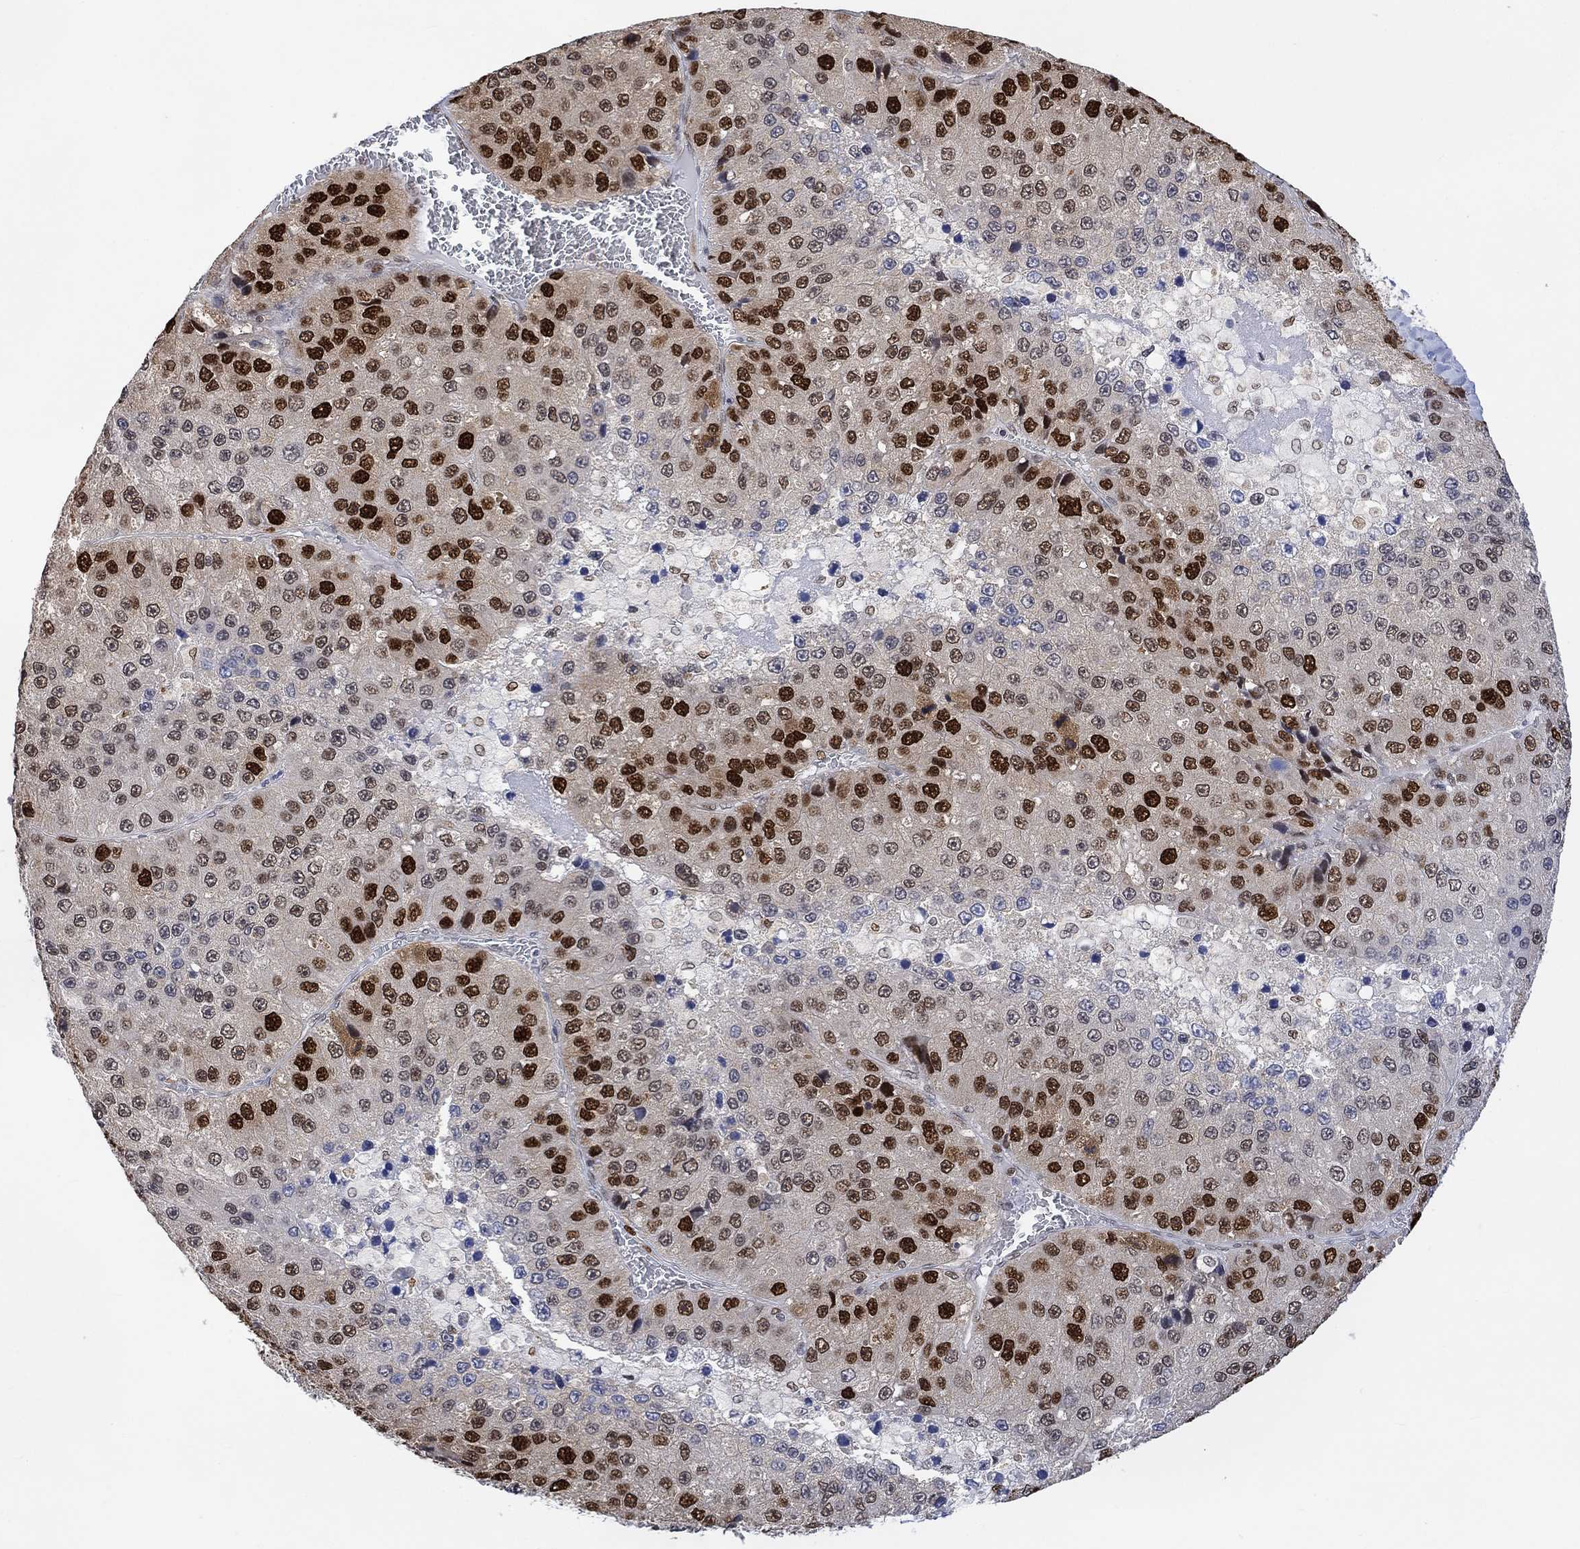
{"staining": {"intensity": "strong", "quantity": "25%-75%", "location": "nuclear"}, "tissue": "liver cancer", "cell_type": "Tumor cells", "image_type": "cancer", "snomed": [{"axis": "morphology", "description": "Carcinoma, Hepatocellular, NOS"}, {"axis": "topography", "description": "Liver"}], "caption": "High-power microscopy captured an immunohistochemistry (IHC) micrograph of liver hepatocellular carcinoma, revealing strong nuclear positivity in about 25%-75% of tumor cells.", "gene": "RAD54L2", "patient": {"sex": "female", "age": 73}}